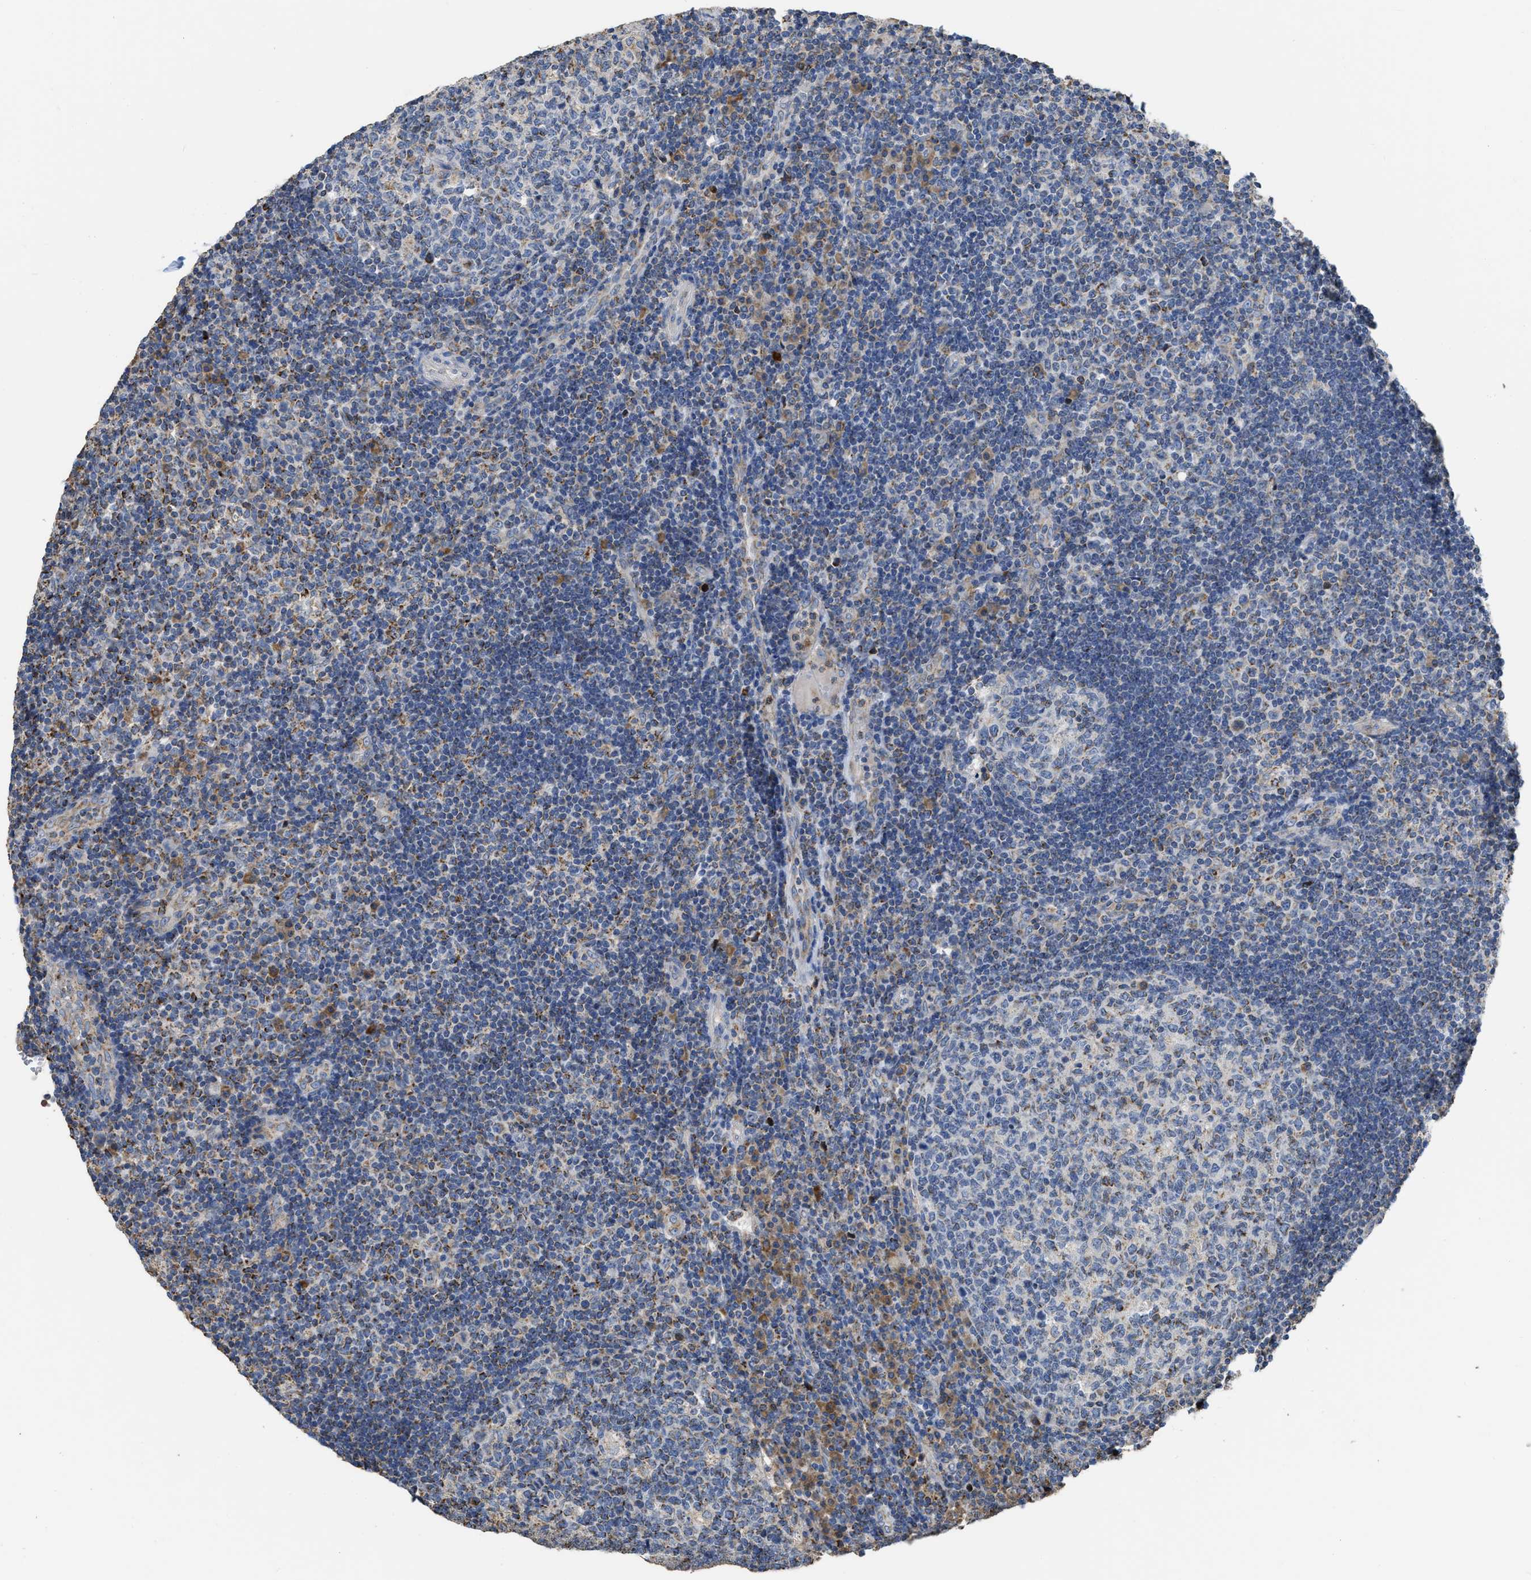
{"staining": {"intensity": "weak", "quantity": "<25%", "location": "cytoplasmic/membranous"}, "tissue": "tonsil", "cell_type": "Germinal center cells", "image_type": "normal", "snomed": [{"axis": "morphology", "description": "Normal tissue, NOS"}, {"axis": "topography", "description": "Tonsil"}], "caption": "Immunohistochemical staining of normal human tonsil exhibits no significant positivity in germinal center cells.", "gene": "AK2", "patient": {"sex": "female", "age": 40}}